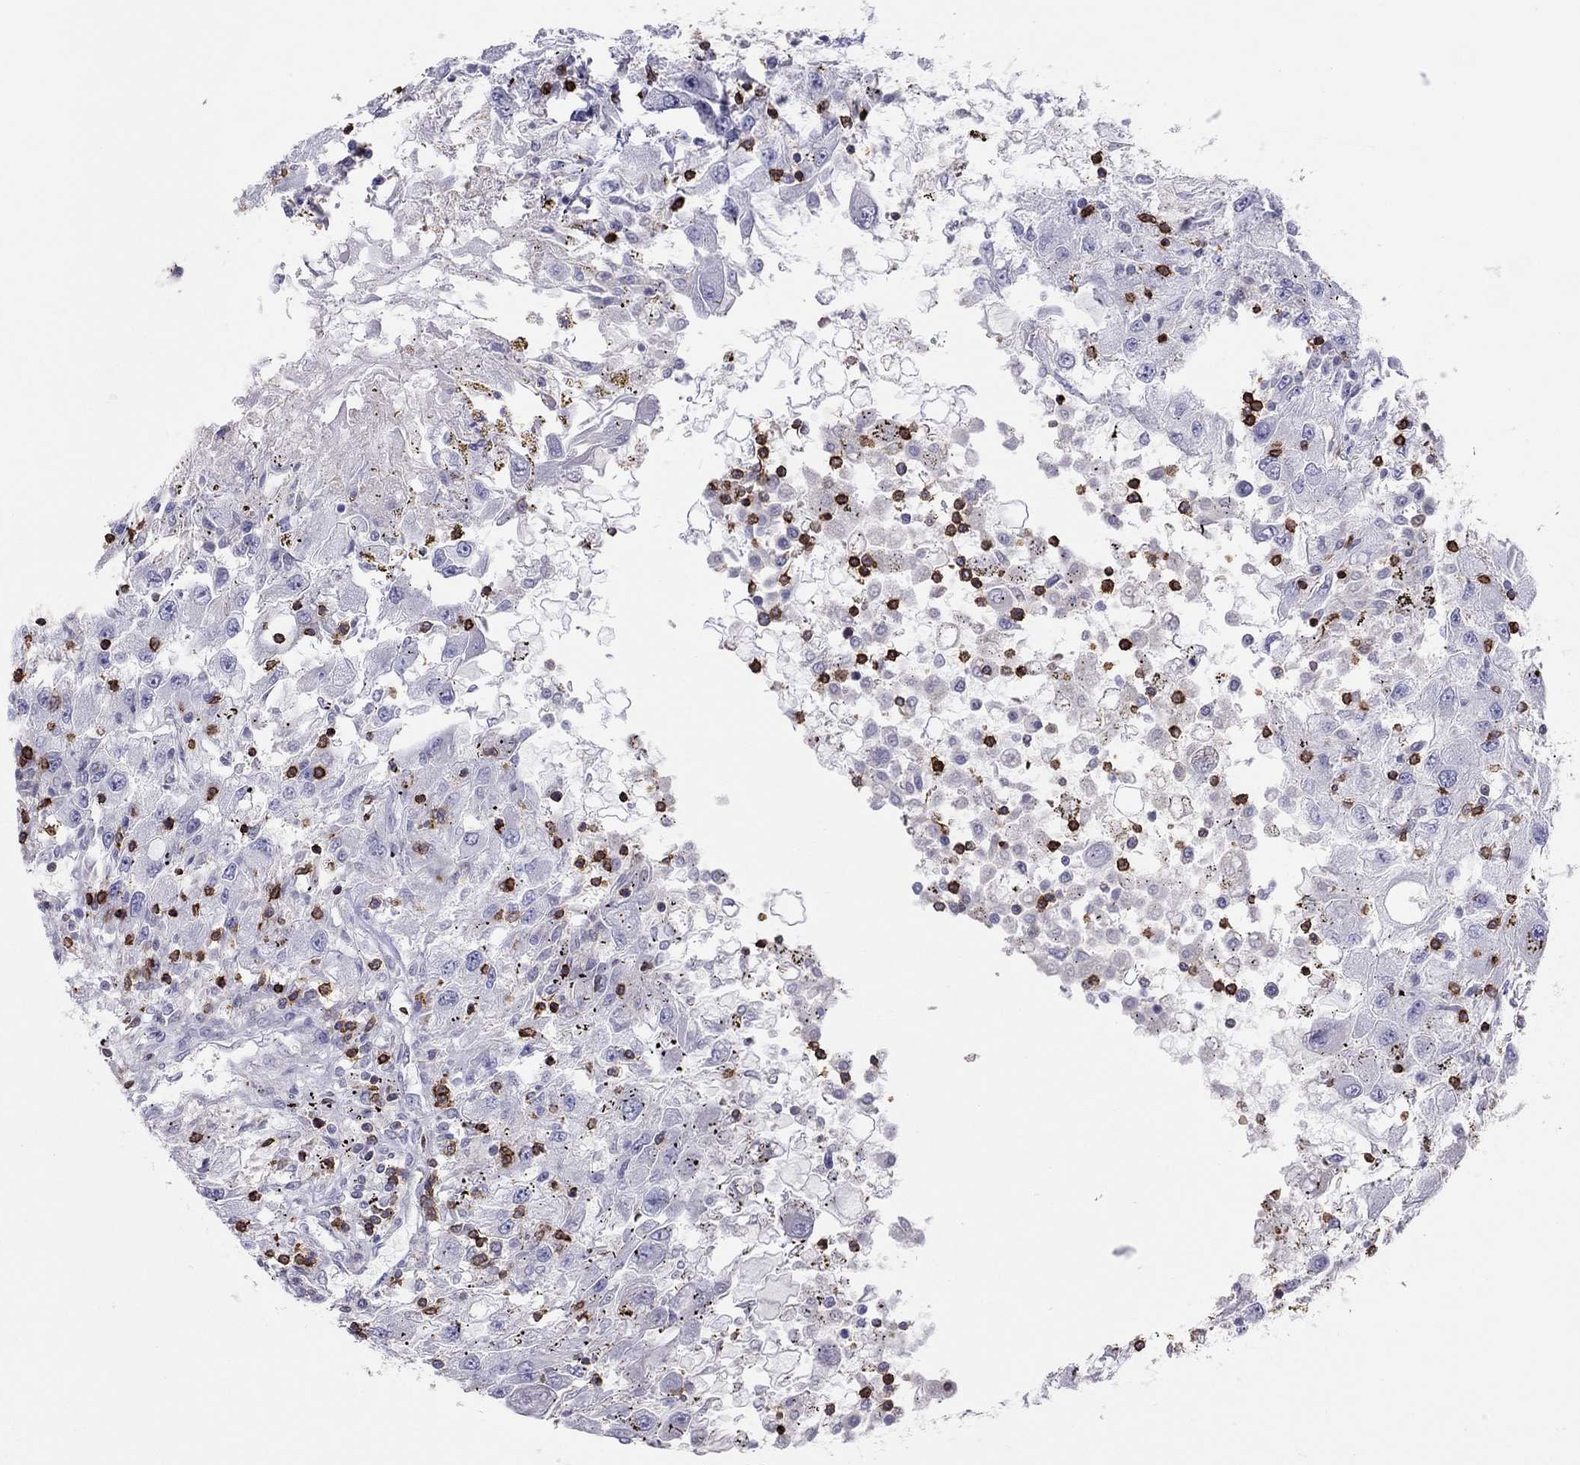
{"staining": {"intensity": "negative", "quantity": "none", "location": "none"}, "tissue": "renal cancer", "cell_type": "Tumor cells", "image_type": "cancer", "snomed": [{"axis": "morphology", "description": "Adenocarcinoma, NOS"}, {"axis": "topography", "description": "Kidney"}], "caption": "An image of renal cancer stained for a protein exhibits no brown staining in tumor cells.", "gene": "MND1", "patient": {"sex": "female", "age": 67}}